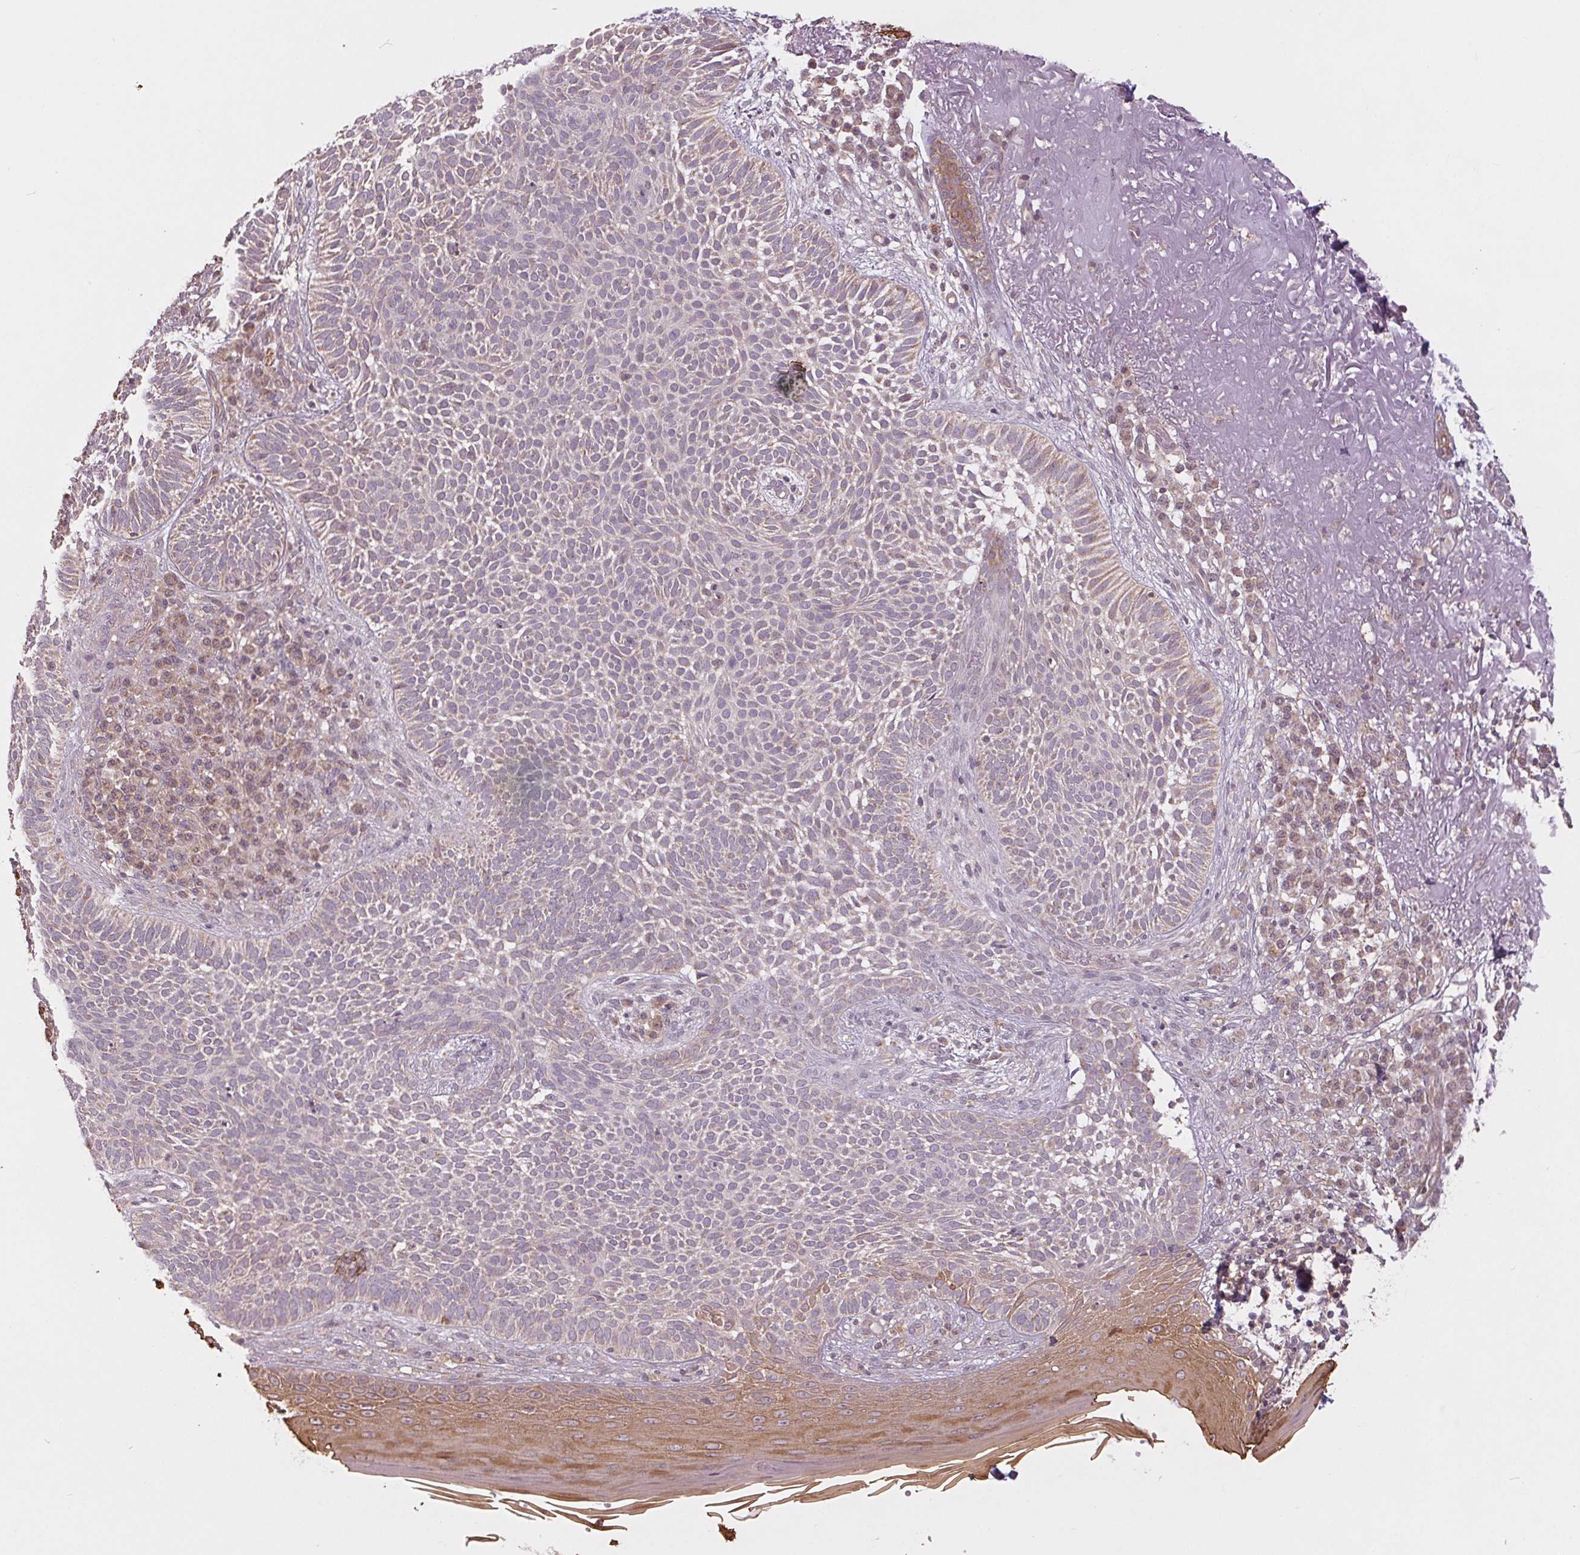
{"staining": {"intensity": "weak", "quantity": "<25%", "location": "cytoplasmic/membranous"}, "tissue": "skin cancer", "cell_type": "Tumor cells", "image_type": "cancer", "snomed": [{"axis": "morphology", "description": "Basal cell carcinoma"}, {"axis": "topography", "description": "Skin"}, {"axis": "topography", "description": "Skin of face"}], "caption": "Immunohistochemistry of skin basal cell carcinoma shows no expression in tumor cells.", "gene": "MAP3K5", "patient": {"sex": "female", "age": 82}}